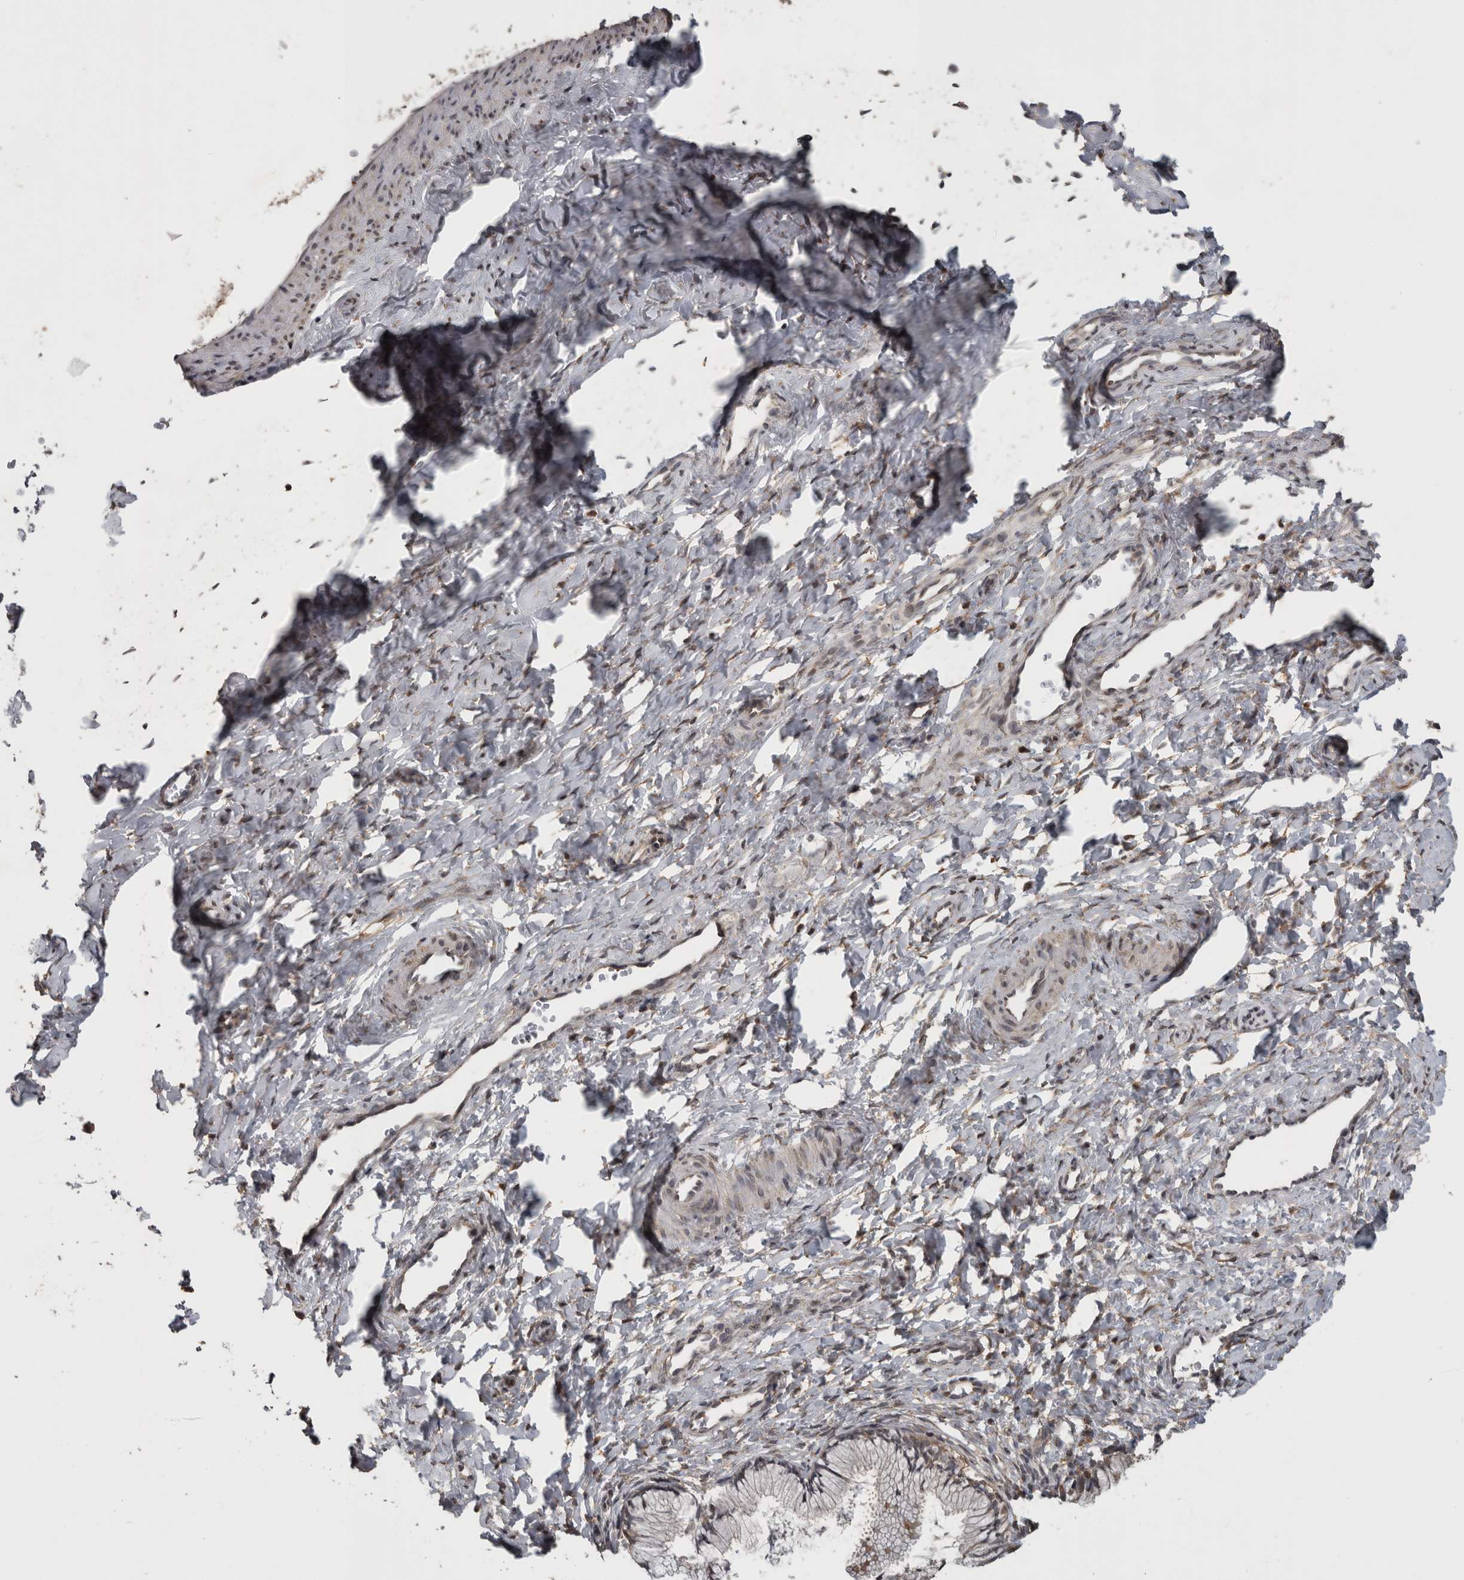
{"staining": {"intensity": "negative", "quantity": "none", "location": "none"}, "tissue": "cervix", "cell_type": "Glandular cells", "image_type": "normal", "snomed": [{"axis": "morphology", "description": "Normal tissue, NOS"}, {"axis": "topography", "description": "Cervix"}], "caption": "IHC histopathology image of normal human cervix stained for a protein (brown), which demonstrates no staining in glandular cells.", "gene": "ATXN2", "patient": {"sex": "female", "age": 27}}